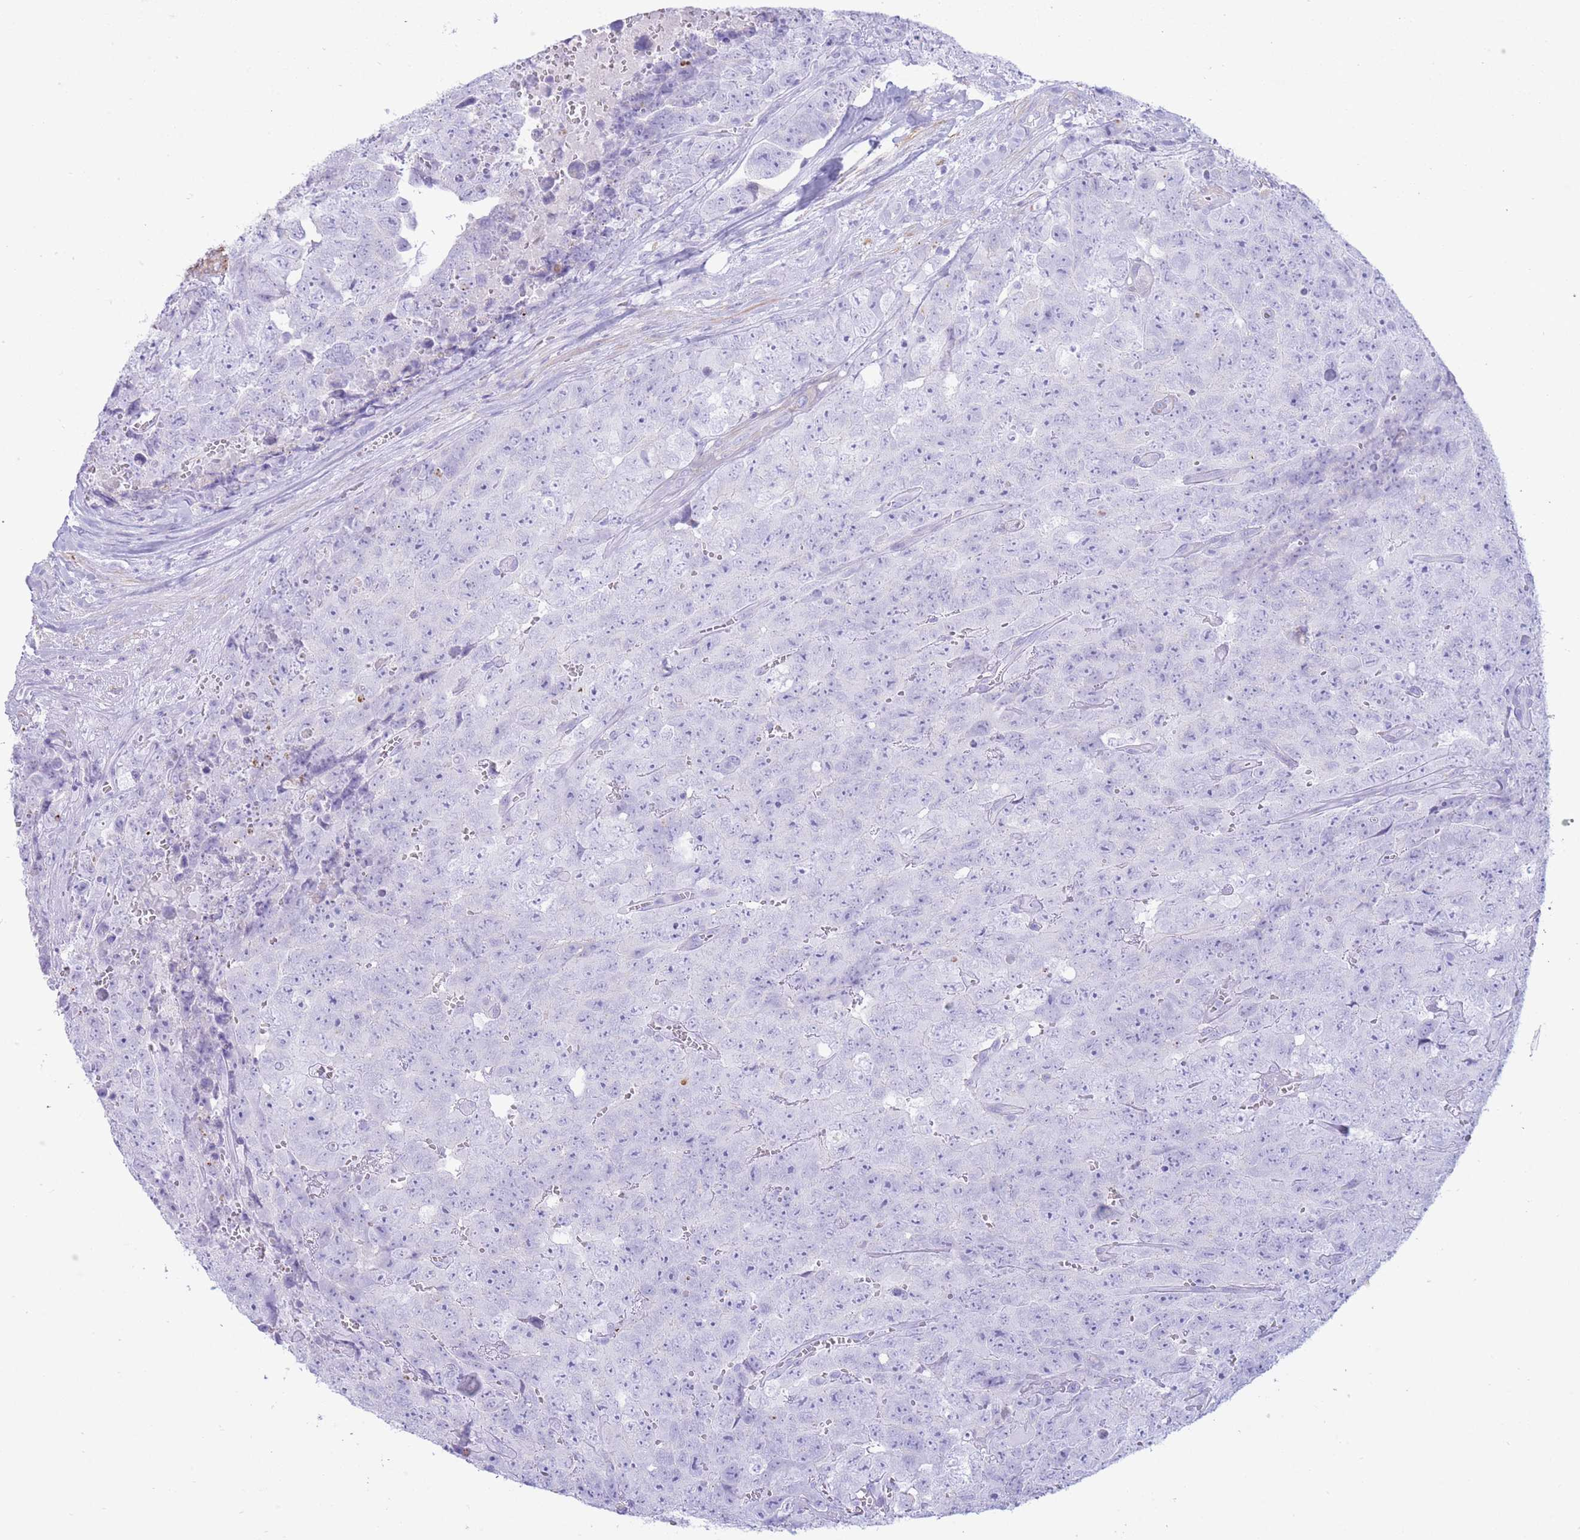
{"staining": {"intensity": "negative", "quantity": "none", "location": "none"}, "tissue": "testis cancer", "cell_type": "Tumor cells", "image_type": "cancer", "snomed": [{"axis": "morphology", "description": "Seminoma, NOS"}, {"axis": "morphology", "description": "Teratoma, malignant, NOS"}, {"axis": "topography", "description": "Testis"}], "caption": "Testis cancer (malignant teratoma) was stained to show a protein in brown. There is no significant staining in tumor cells.", "gene": "VWA8", "patient": {"sex": "male", "age": 34}}